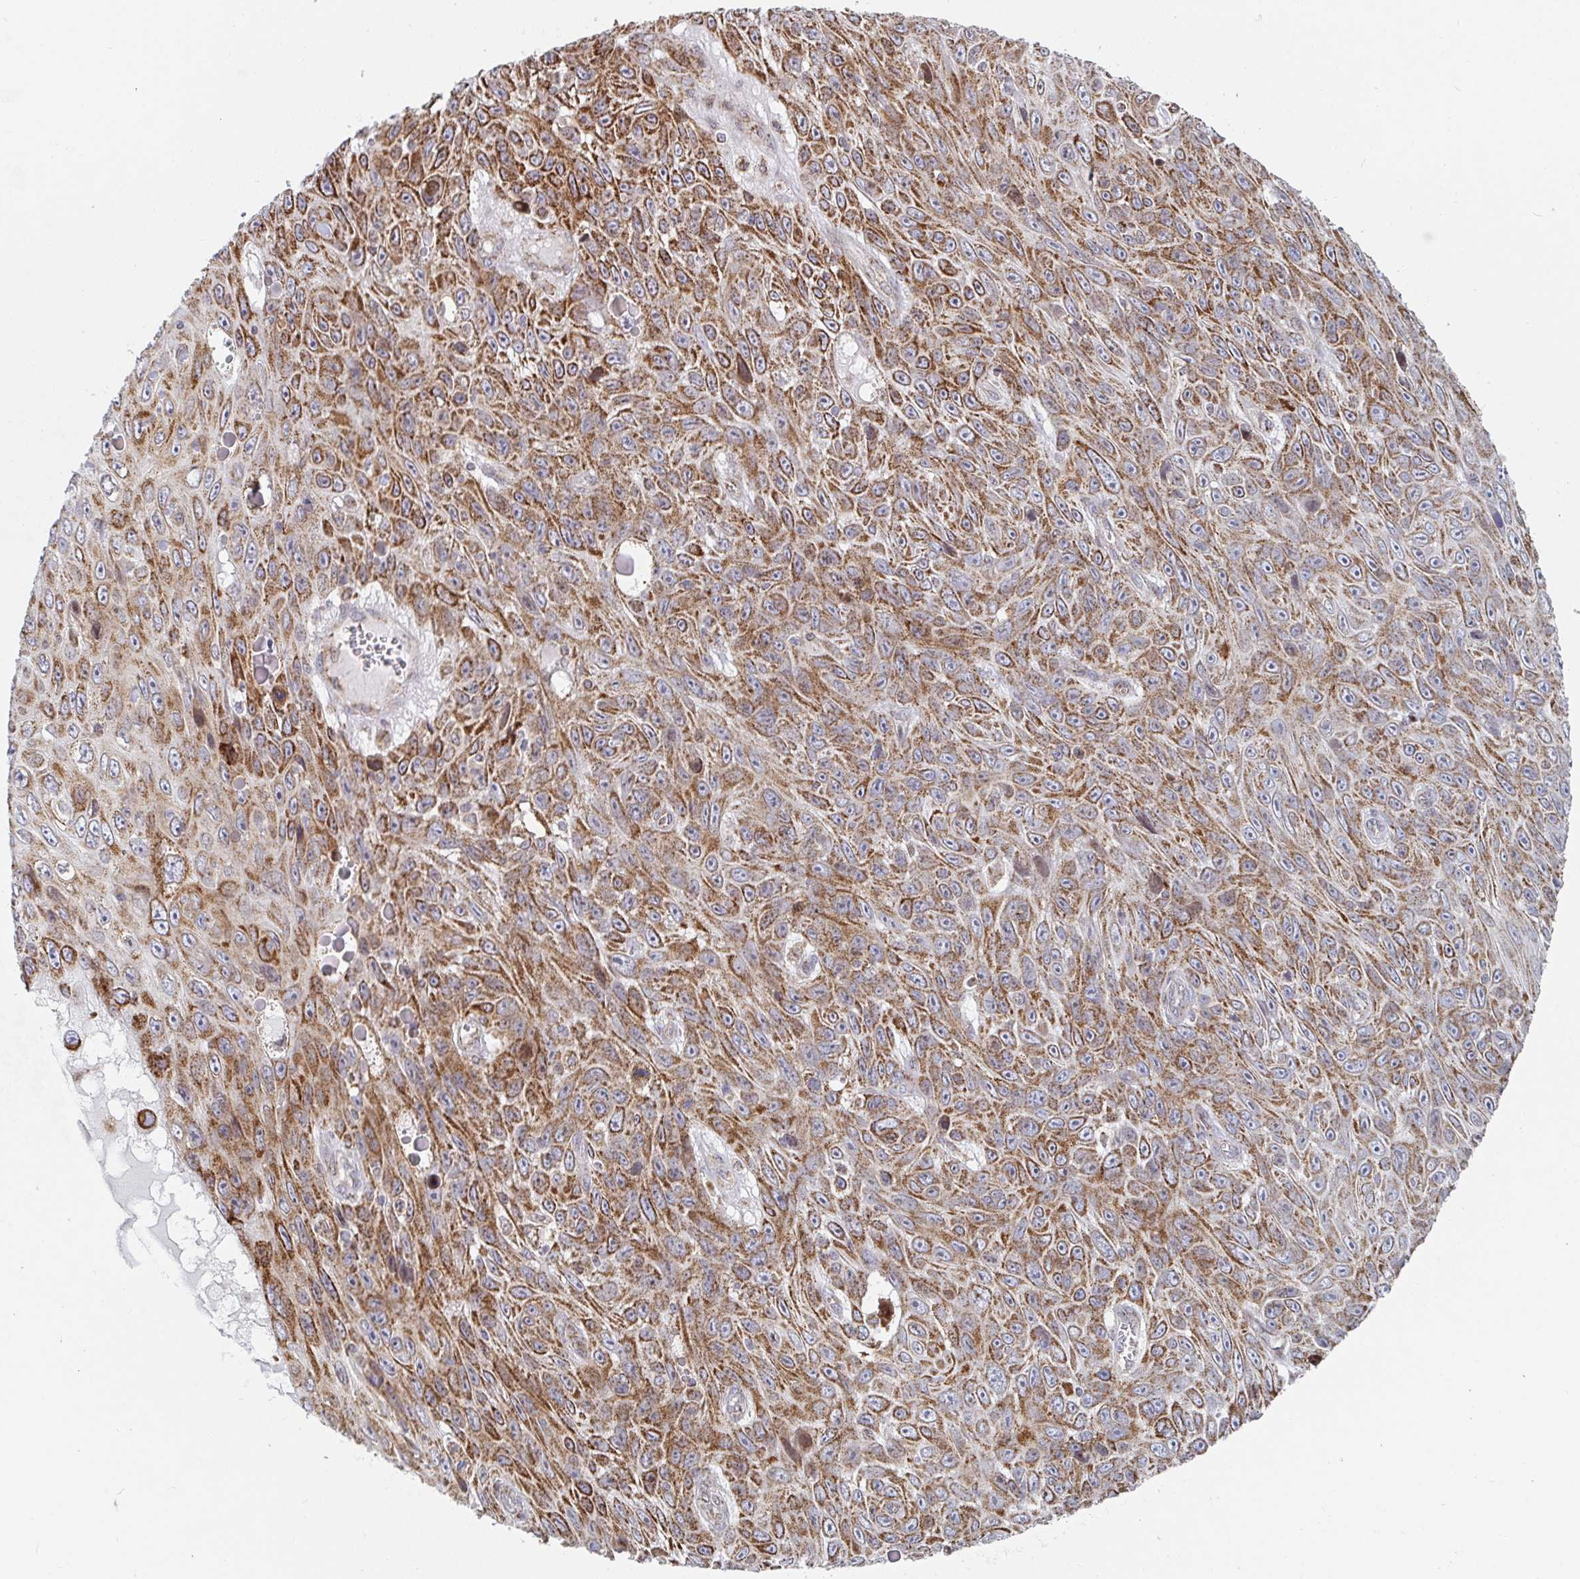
{"staining": {"intensity": "moderate", "quantity": ">75%", "location": "cytoplasmic/membranous"}, "tissue": "skin cancer", "cell_type": "Tumor cells", "image_type": "cancer", "snomed": [{"axis": "morphology", "description": "Squamous cell carcinoma, NOS"}, {"axis": "topography", "description": "Skin"}], "caption": "DAB immunohistochemical staining of human skin cancer demonstrates moderate cytoplasmic/membranous protein positivity in about >75% of tumor cells. Nuclei are stained in blue.", "gene": "STARD8", "patient": {"sex": "male", "age": 82}}